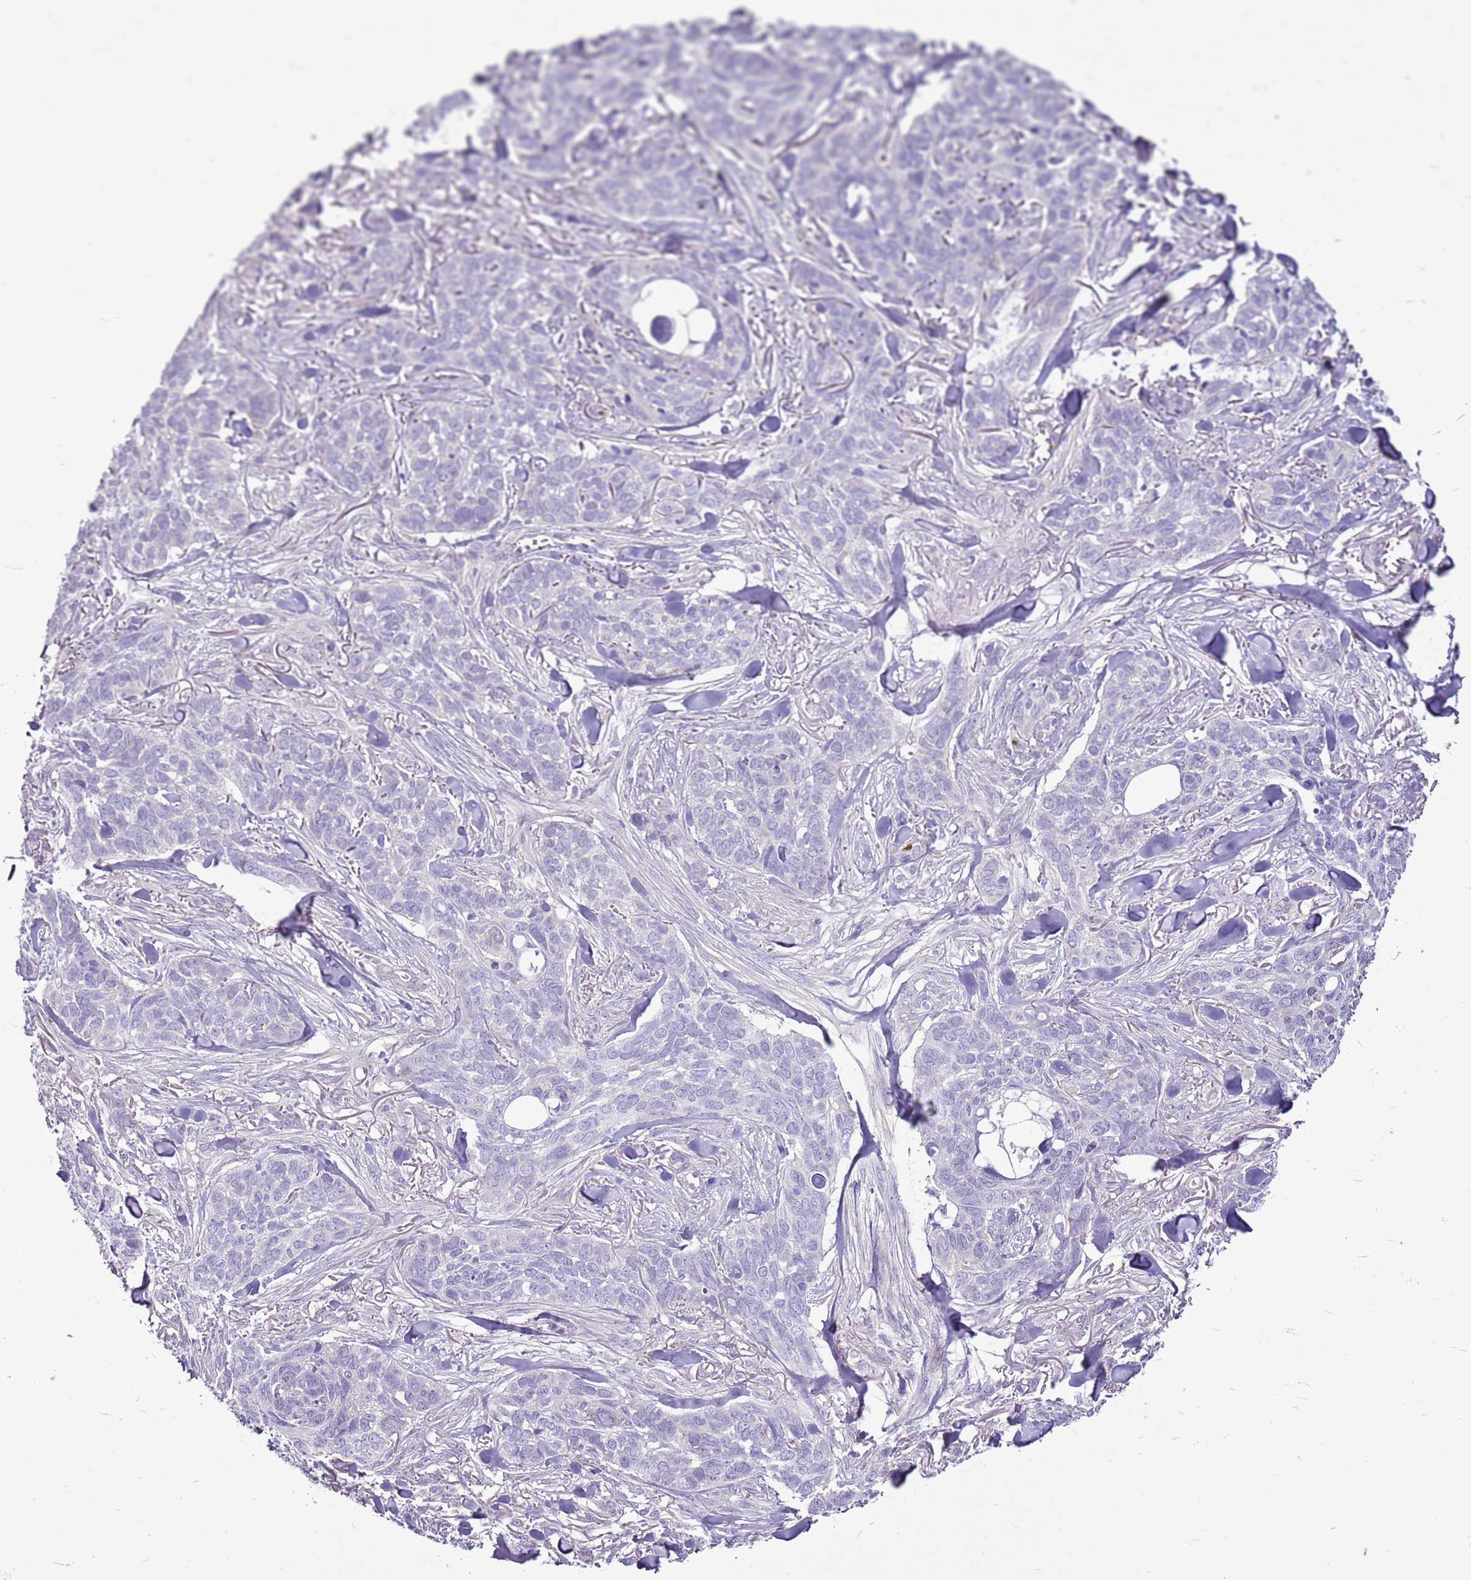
{"staining": {"intensity": "negative", "quantity": "none", "location": "none"}, "tissue": "skin cancer", "cell_type": "Tumor cells", "image_type": "cancer", "snomed": [{"axis": "morphology", "description": "Basal cell carcinoma"}, {"axis": "topography", "description": "Skin"}], "caption": "Human skin basal cell carcinoma stained for a protein using immunohistochemistry displays no expression in tumor cells.", "gene": "CHAC2", "patient": {"sex": "male", "age": 86}}